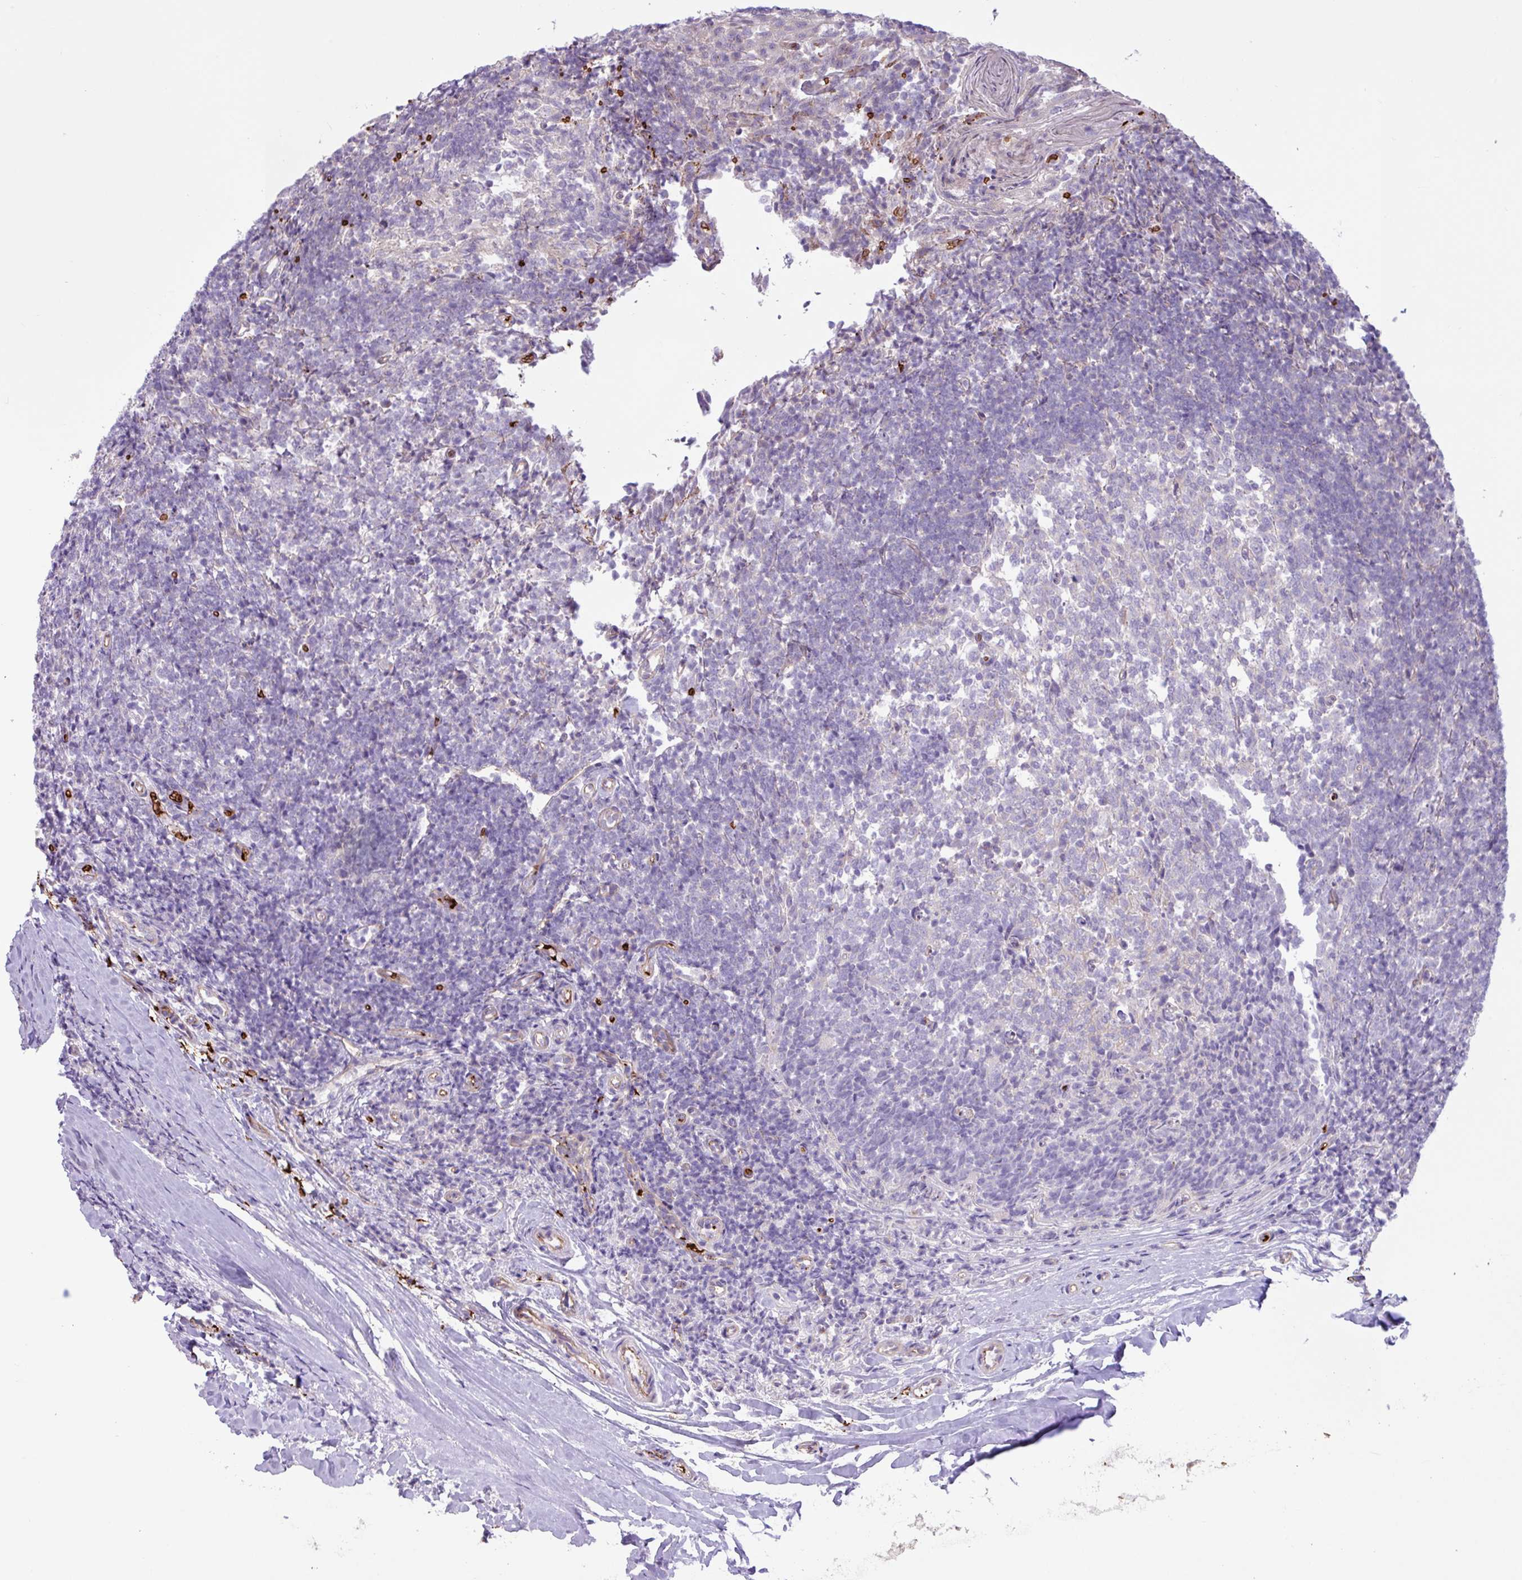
{"staining": {"intensity": "negative", "quantity": "none", "location": "none"}, "tissue": "tonsil", "cell_type": "Germinal center cells", "image_type": "normal", "snomed": [{"axis": "morphology", "description": "Normal tissue, NOS"}, {"axis": "topography", "description": "Tonsil"}], "caption": "IHC micrograph of normal tonsil stained for a protein (brown), which shows no staining in germinal center cells. Nuclei are stained in blue.", "gene": "RAD21L1", "patient": {"sex": "female", "age": 10}}